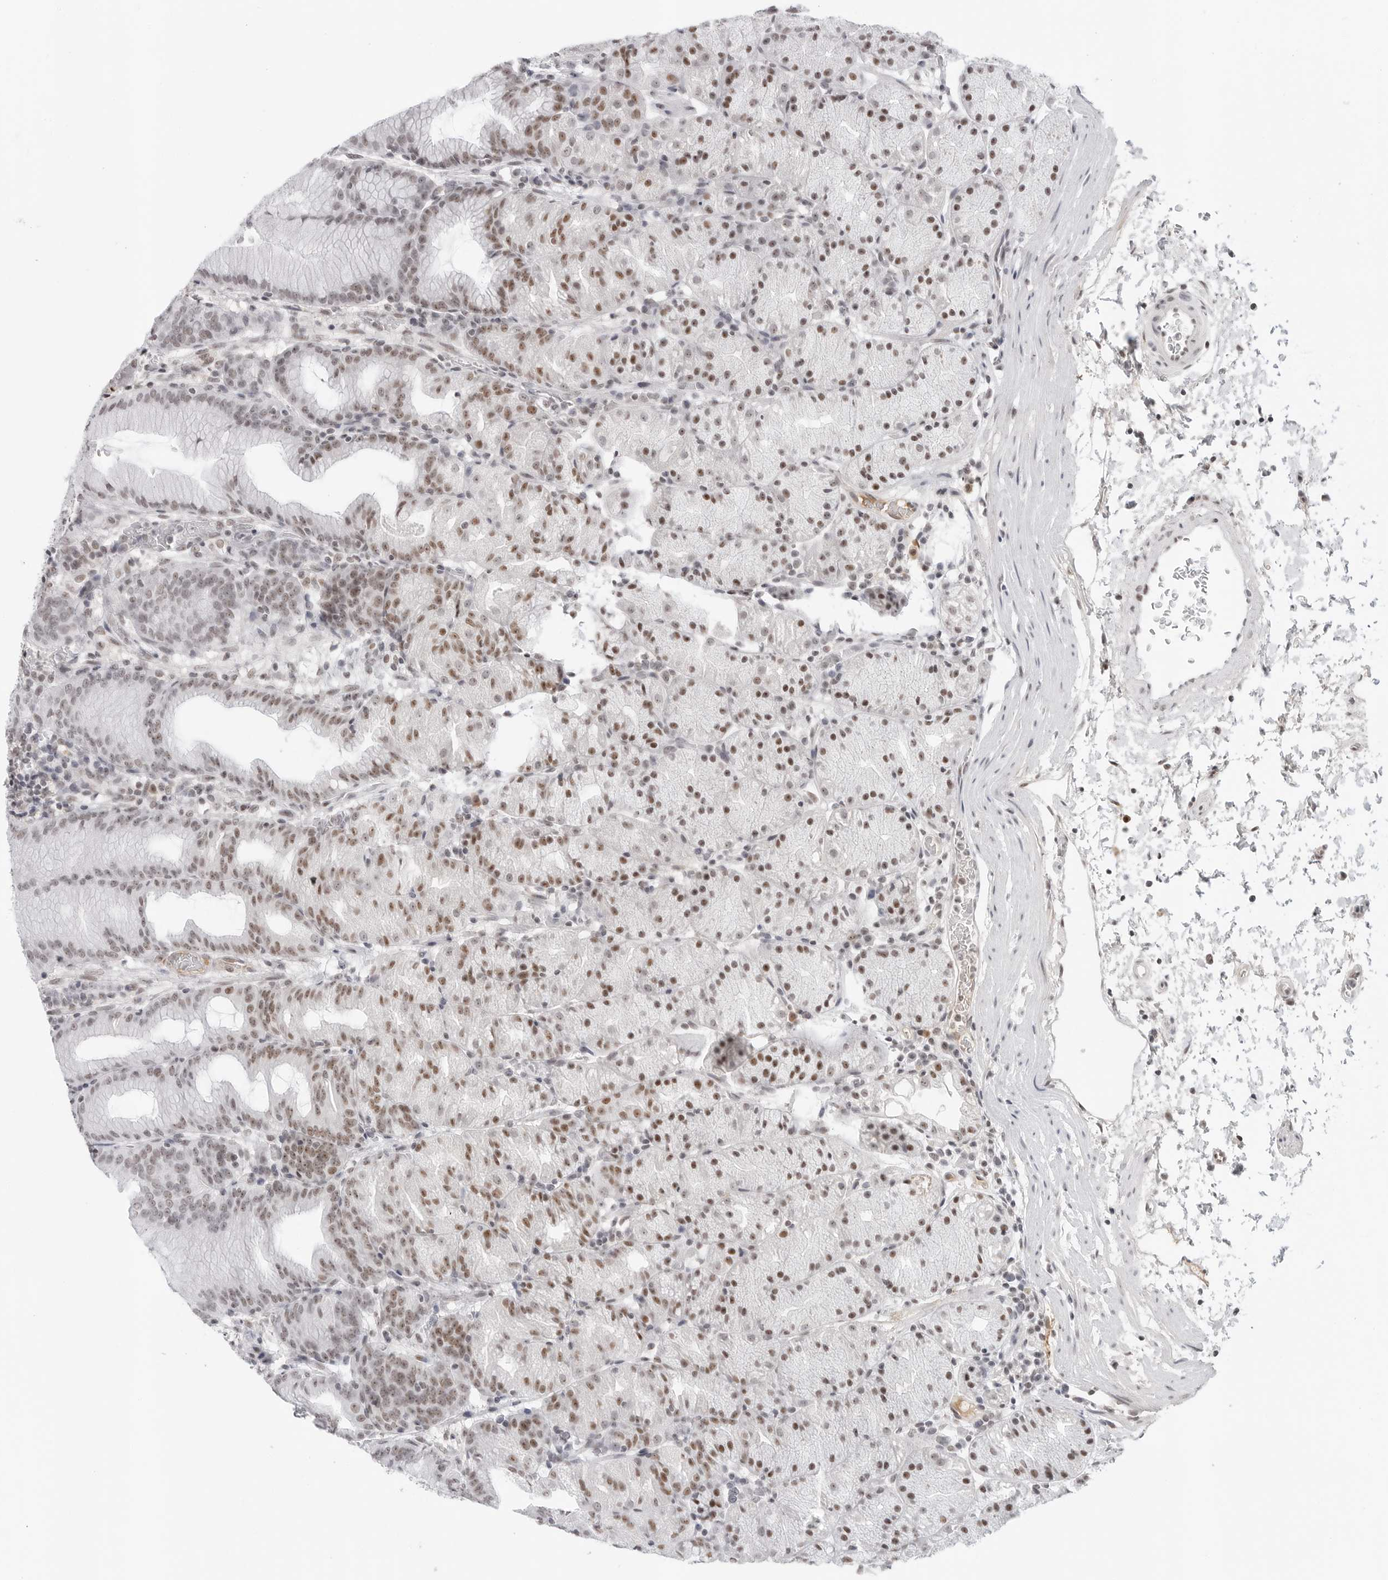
{"staining": {"intensity": "moderate", "quantity": "25%-75%", "location": "nuclear"}, "tissue": "stomach", "cell_type": "Glandular cells", "image_type": "normal", "snomed": [{"axis": "morphology", "description": "Normal tissue, NOS"}, {"axis": "topography", "description": "Stomach, upper"}], "caption": "Stomach stained for a protein reveals moderate nuclear positivity in glandular cells. (DAB = brown stain, brightfield microscopy at high magnification).", "gene": "WRAP53", "patient": {"sex": "male", "age": 48}}